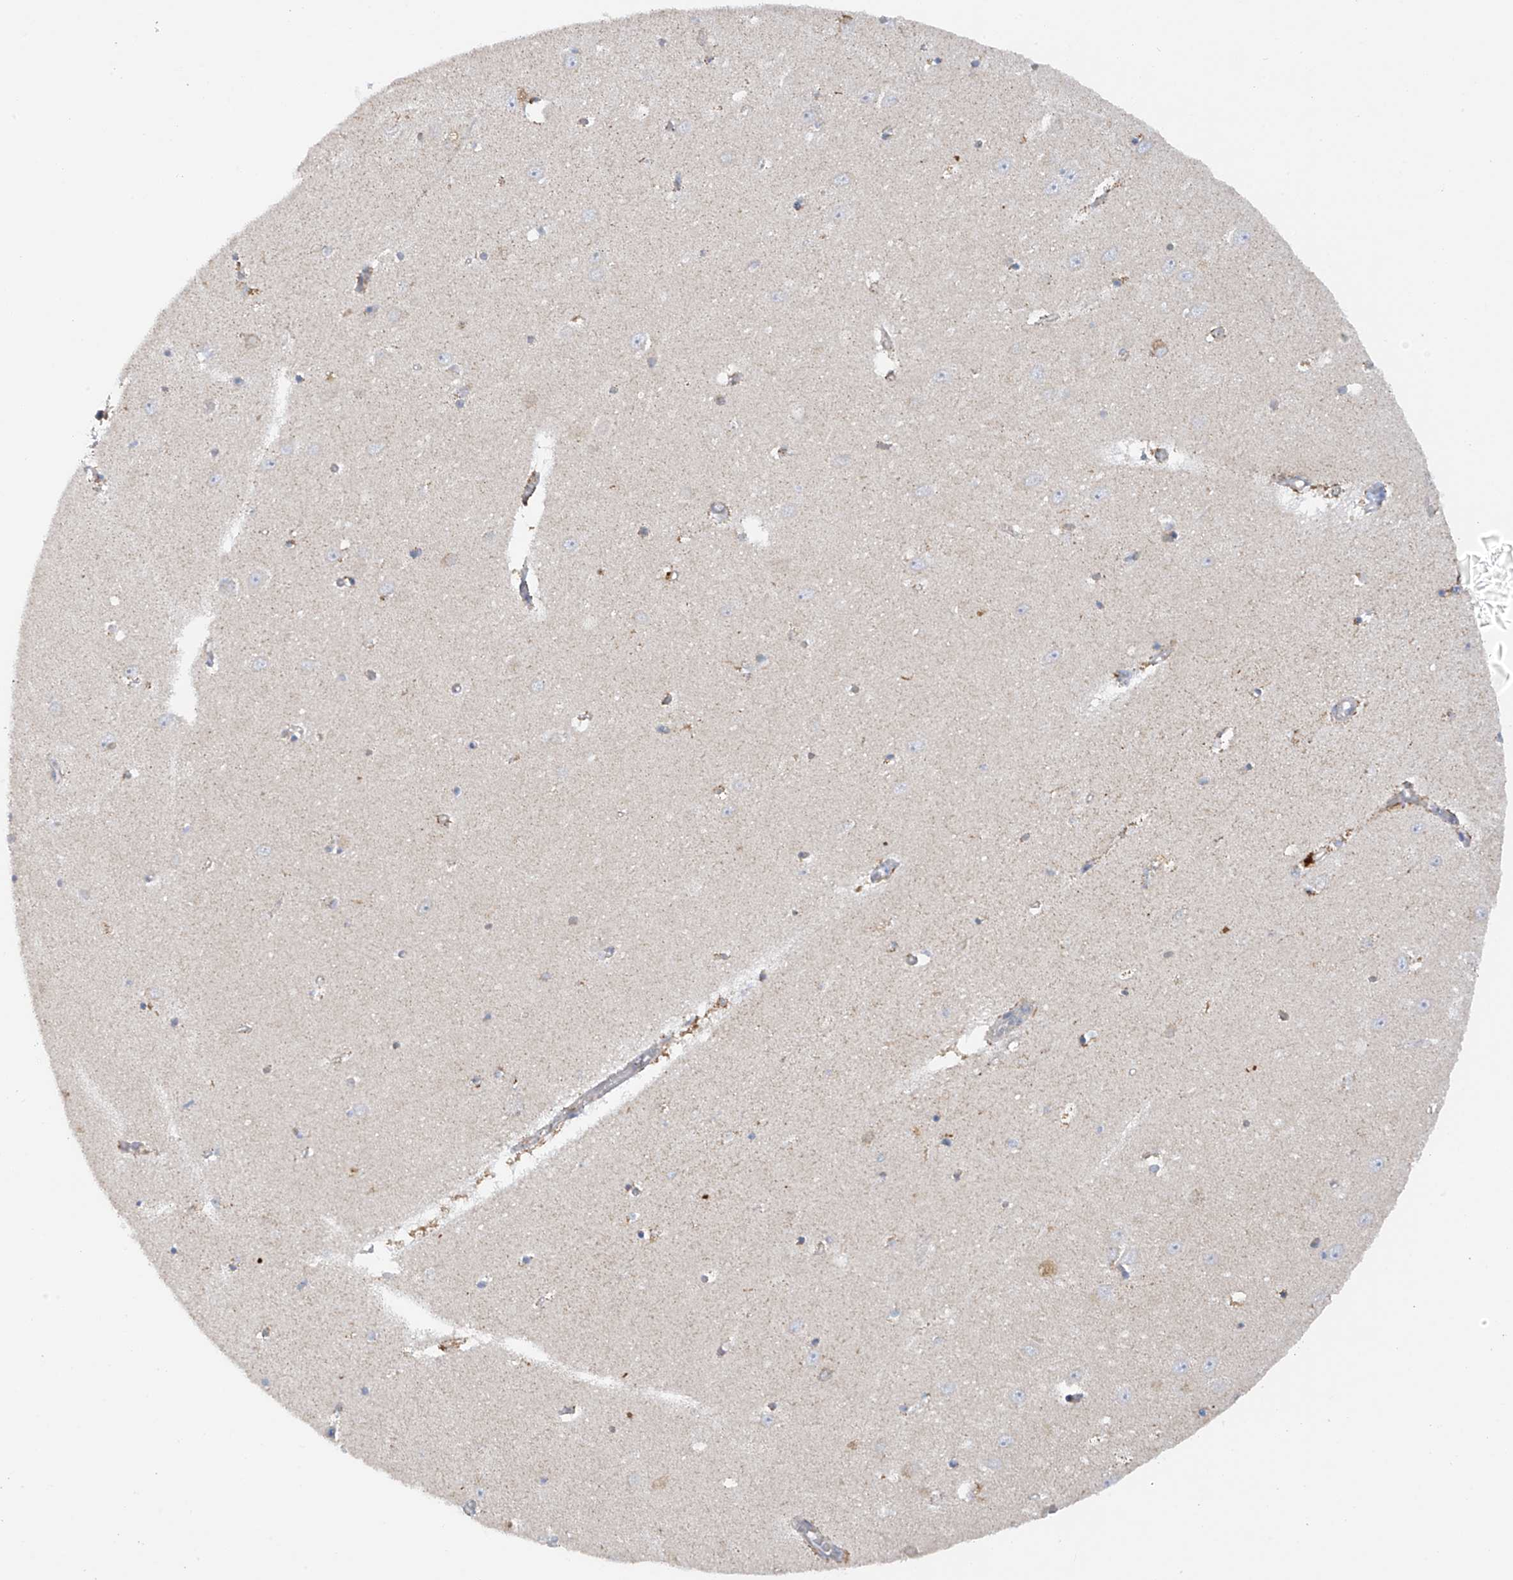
{"staining": {"intensity": "weak", "quantity": "<25%", "location": "cytoplasmic/membranous"}, "tissue": "hippocampus", "cell_type": "Glial cells", "image_type": "normal", "snomed": [{"axis": "morphology", "description": "Normal tissue, NOS"}, {"axis": "topography", "description": "Hippocampus"}], "caption": "DAB (3,3'-diaminobenzidine) immunohistochemical staining of normal hippocampus reveals no significant positivity in glial cells.", "gene": "METTL18", "patient": {"sex": "female", "age": 64}}